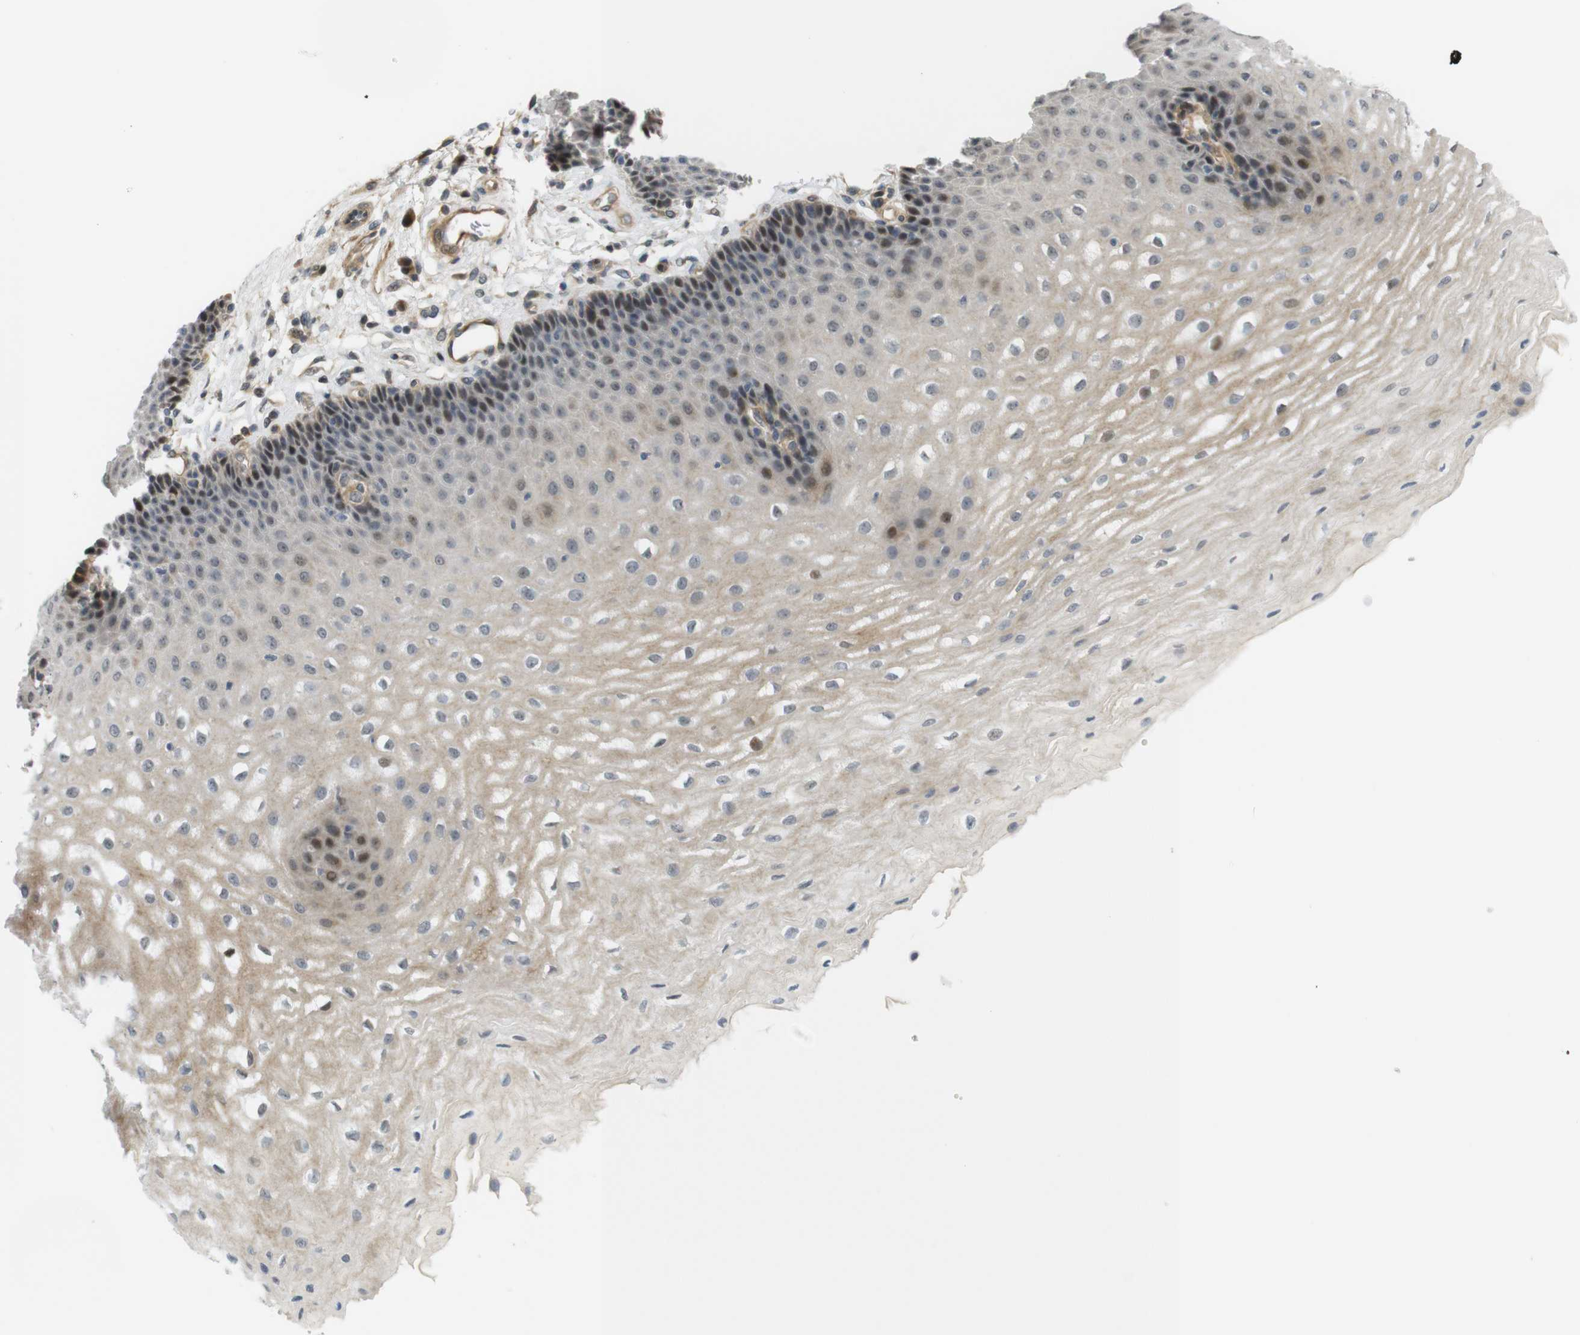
{"staining": {"intensity": "moderate", "quantity": "<25%", "location": "cytoplasmic/membranous"}, "tissue": "esophagus", "cell_type": "Squamous epithelial cells", "image_type": "normal", "snomed": [{"axis": "morphology", "description": "Normal tissue, NOS"}, {"axis": "topography", "description": "Esophagus"}], "caption": "Immunohistochemistry (DAB (3,3'-diaminobenzidine)) staining of normal human esophagus displays moderate cytoplasmic/membranous protein positivity in about <25% of squamous epithelial cells.", "gene": "TSPAN9", "patient": {"sex": "male", "age": 54}}